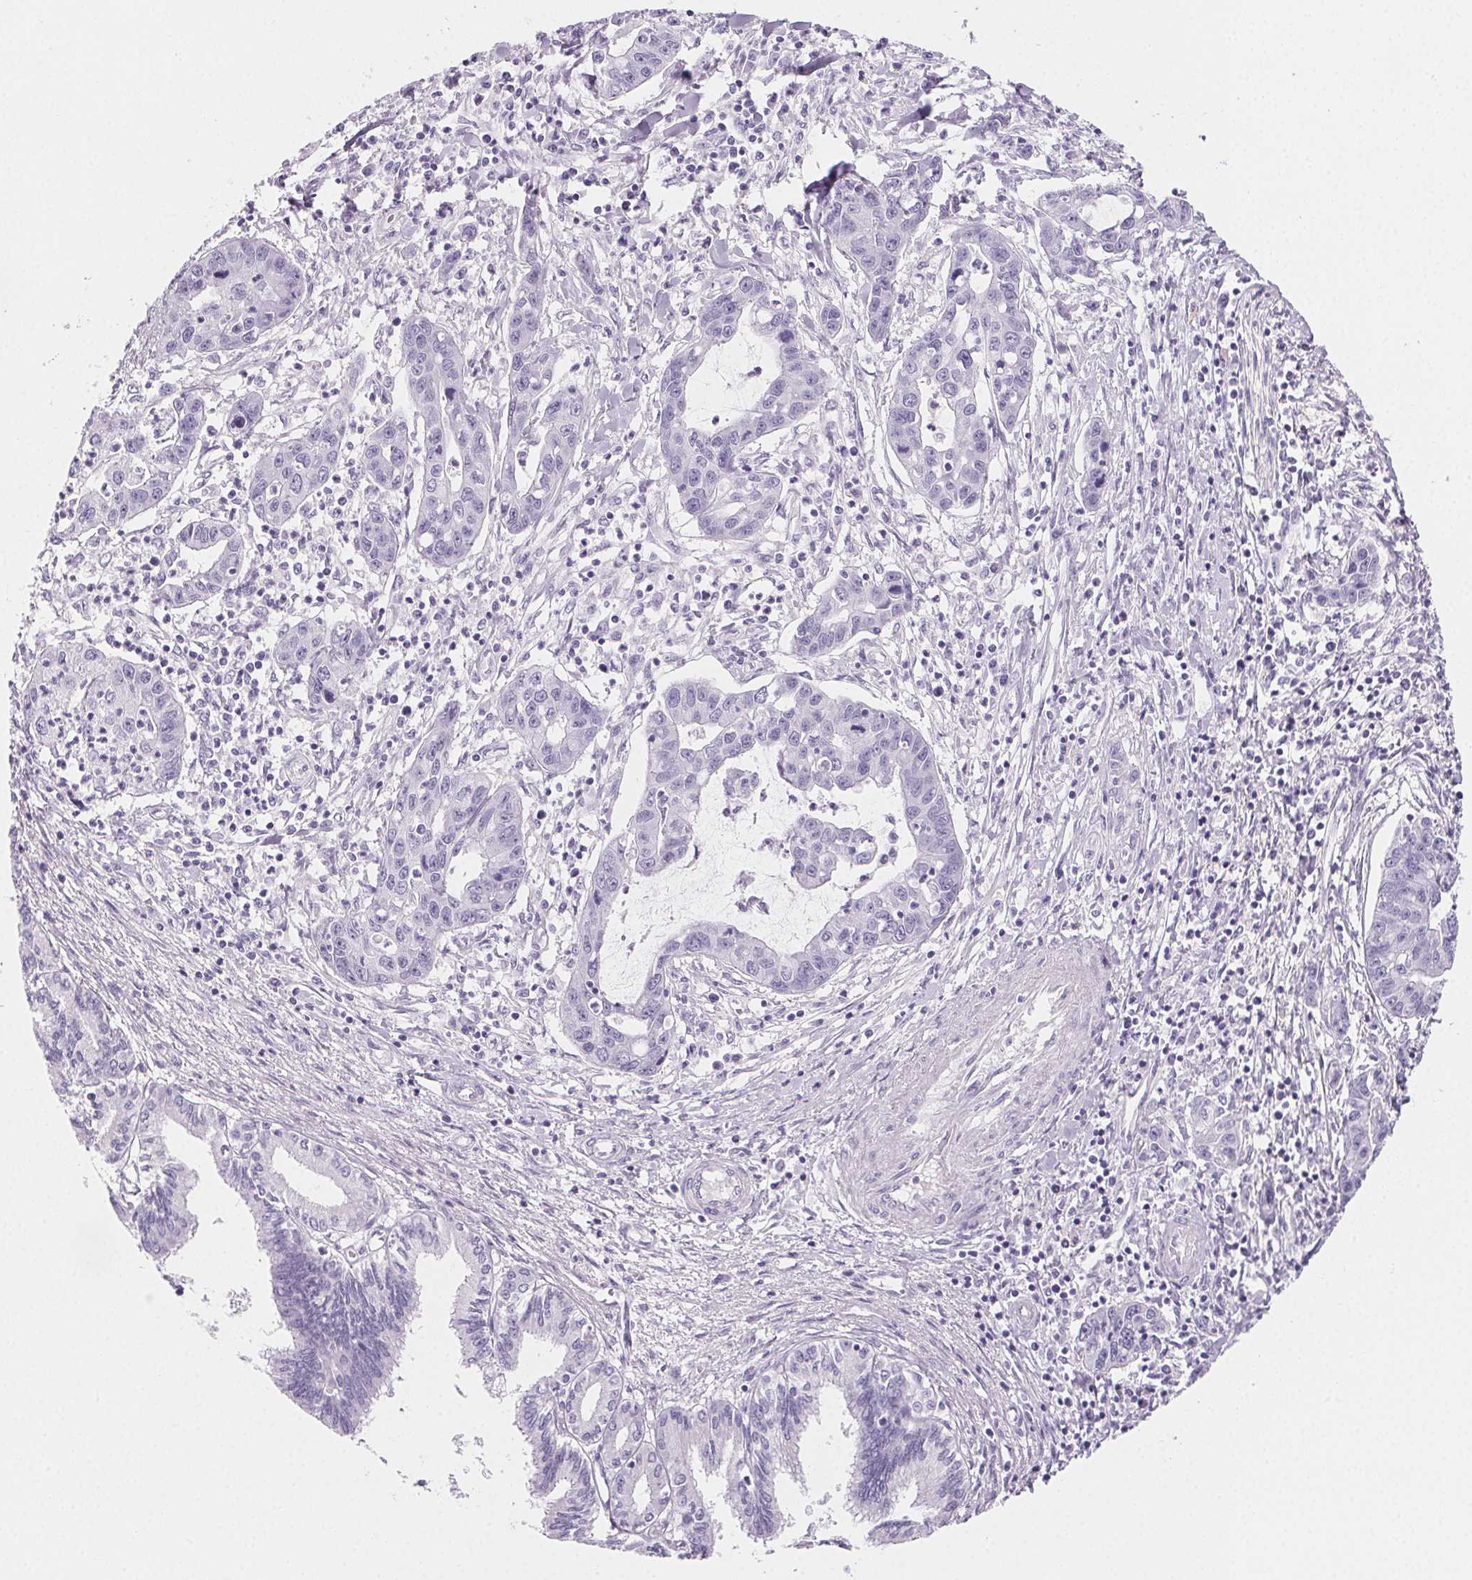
{"staining": {"intensity": "negative", "quantity": "none", "location": "none"}, "tissue": "liver cancer", "cell_type": "Tumor cells", "image_type": "cancer", "snomed": [{"axis": "morphology", "description": "Cholangiocarcinoma"}, {"axis": "topography", "description": "Liver"}], "caption": "Human liver cholangiocarcinoma stained for a protein using IHC reveals no staining in tumor cells.", "gene": "PRSS3", "patient": {"sex": "male", "age": 58}}